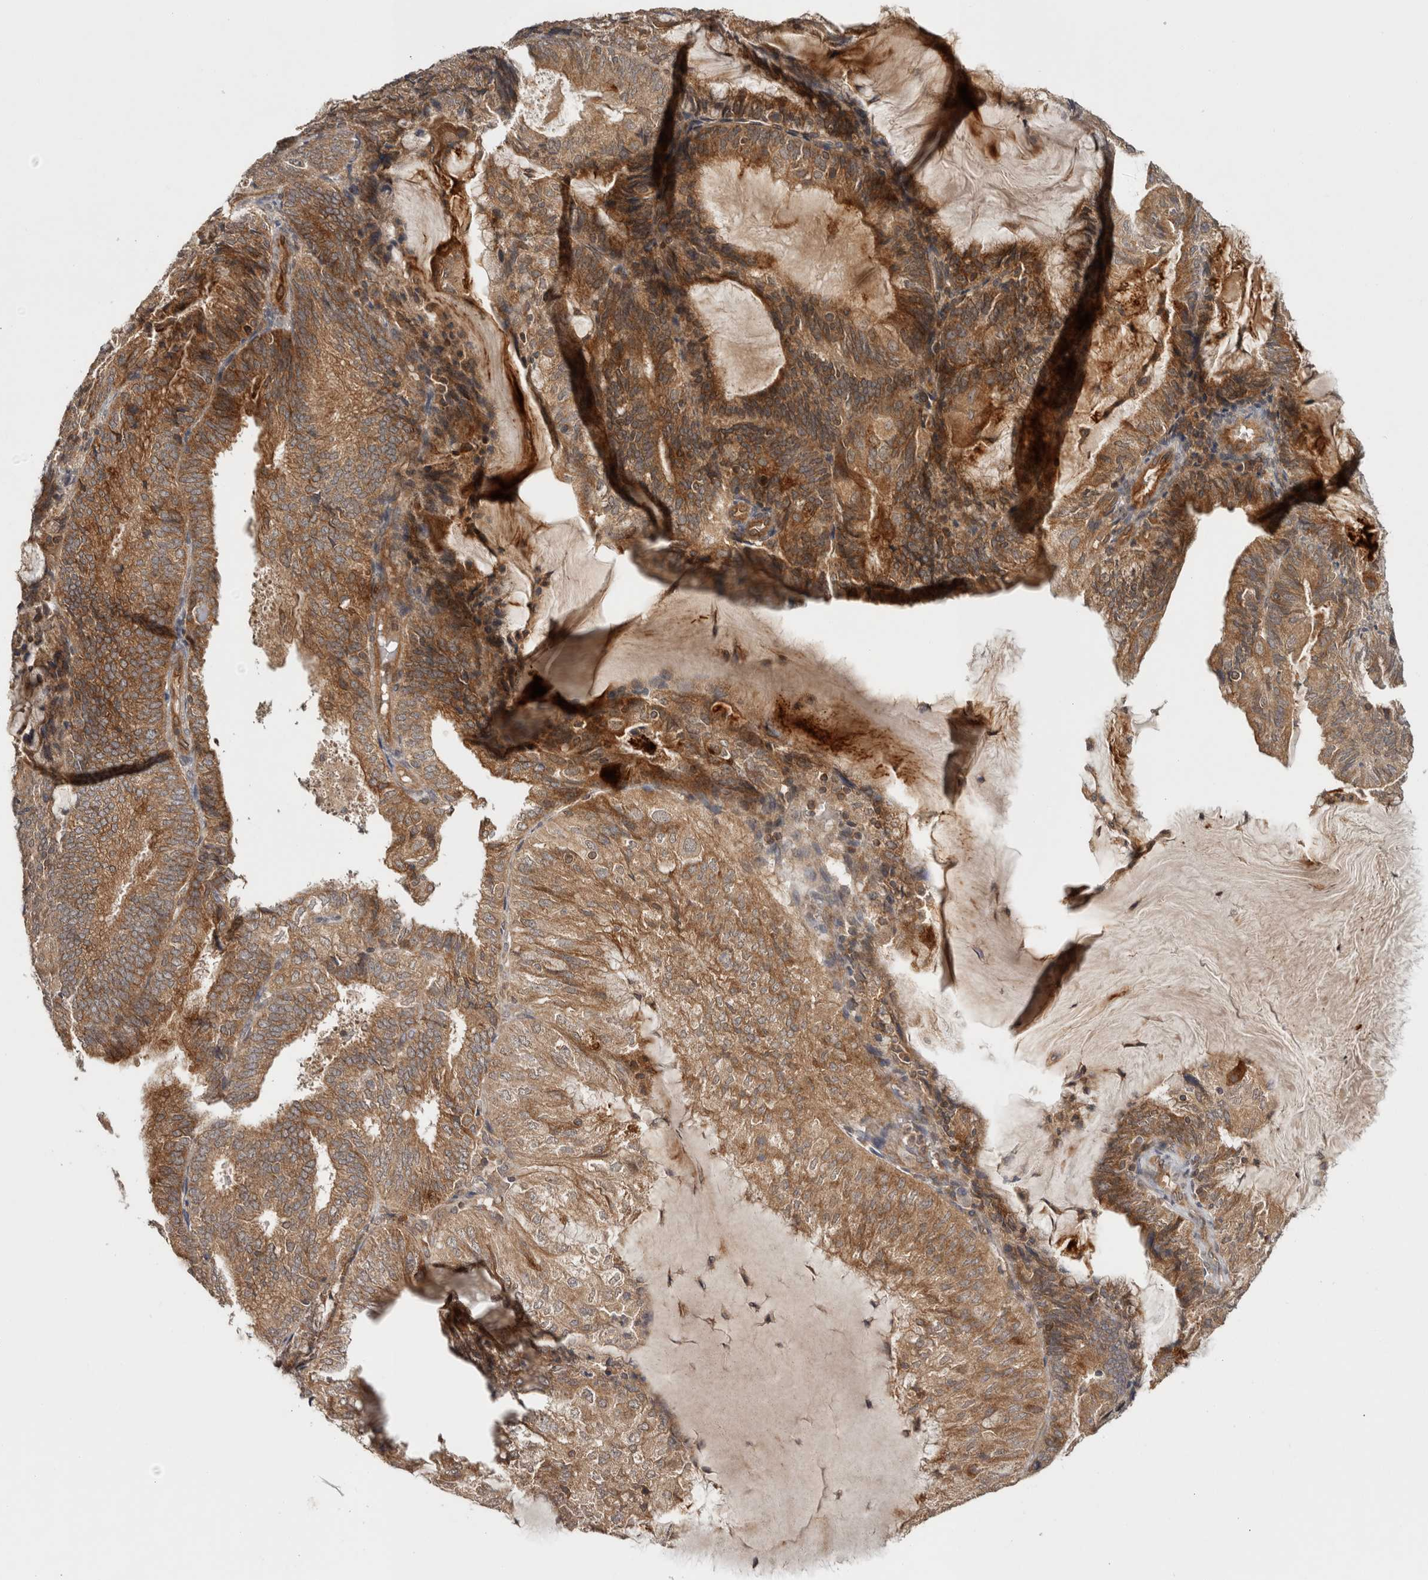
{"staining": {"intensity": "moderate", "quantity": ">75%", "location": "cytoplasmic/membranous"}, "tissue": "endometrial cancer", "cell_type": "Tumor cells", "image_type": "cancer", "snomed": [{"axis": "morphology", "description": "Adenocarcinoma, NOS"}, {"axis": "topography", "description": "Endometrium"}], "caption": "Immunohistochemistry image of human adenocarcinoma (endometrial) stained for a protein (brown), which shows medium levels of moderate cytoplasmic/membranous staining in approximately >75% of tumor cells.", "gene": "HMOX2", "patient": {"sex": "female", "age": 81}}